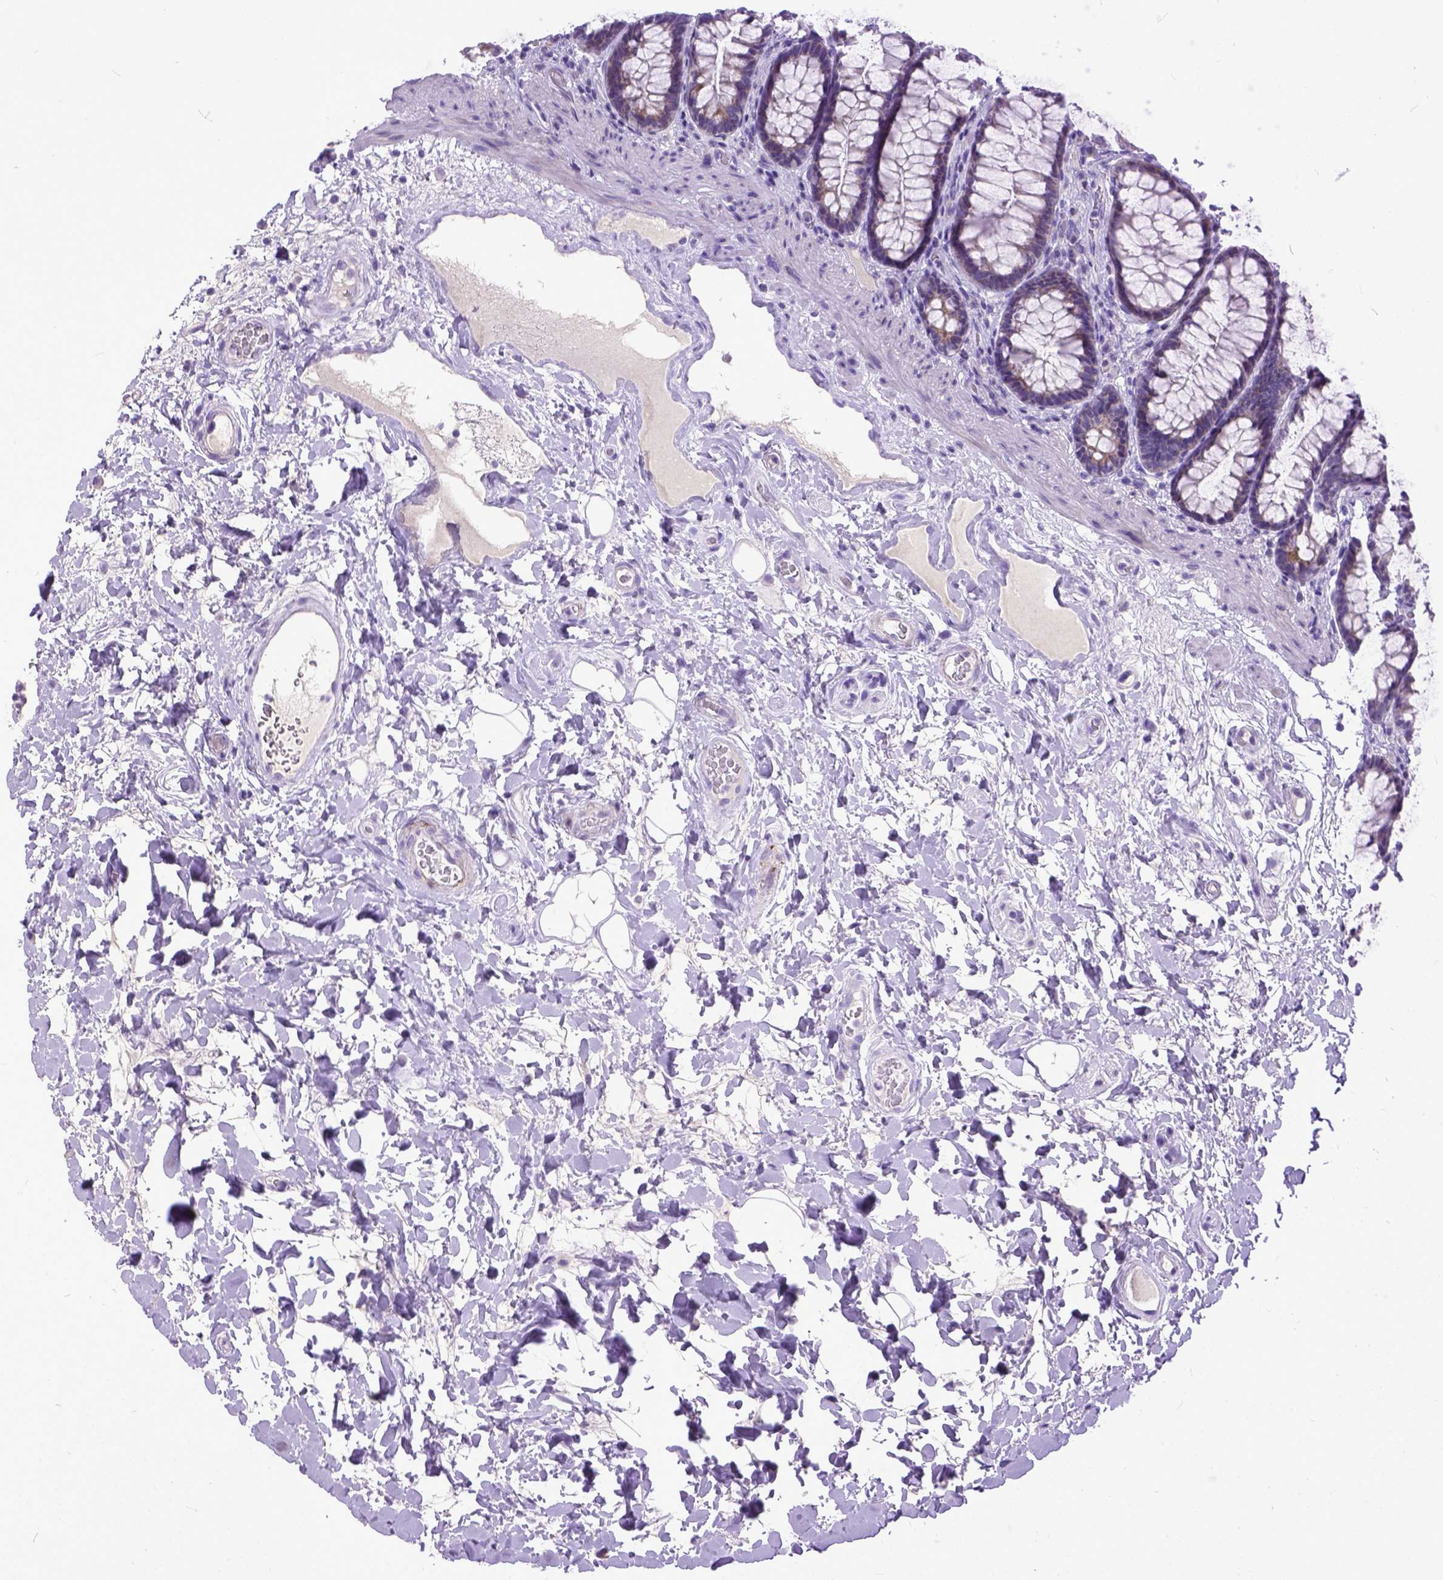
{"staining": {"intensity": "weak", "quantity": "25%-75%", "location": "cytoplasmic/membranous"}, "tissue": "rectum", "cell_type": "Glandular cells", "image_type": "normal", "snomed": [{"axis": "morphology", "description": "Normal tissue, NOS"}, {"axis": "topography", "description": "Rectum"}], "caption": "Rectum was stained to show a protein in brown. There is low levels of weak cytoplasmic/membranous staining in about 25%-75% of glandular cells. The staining was performed using DAB (3,3'-diaminobenzidine) to visualize the protein expression in brown, while the nuclei were stained in blue with hematoxylin (Magnification: 20x).", "gene": "PLK5", "patient": {"sex": "male", "age": 72}}